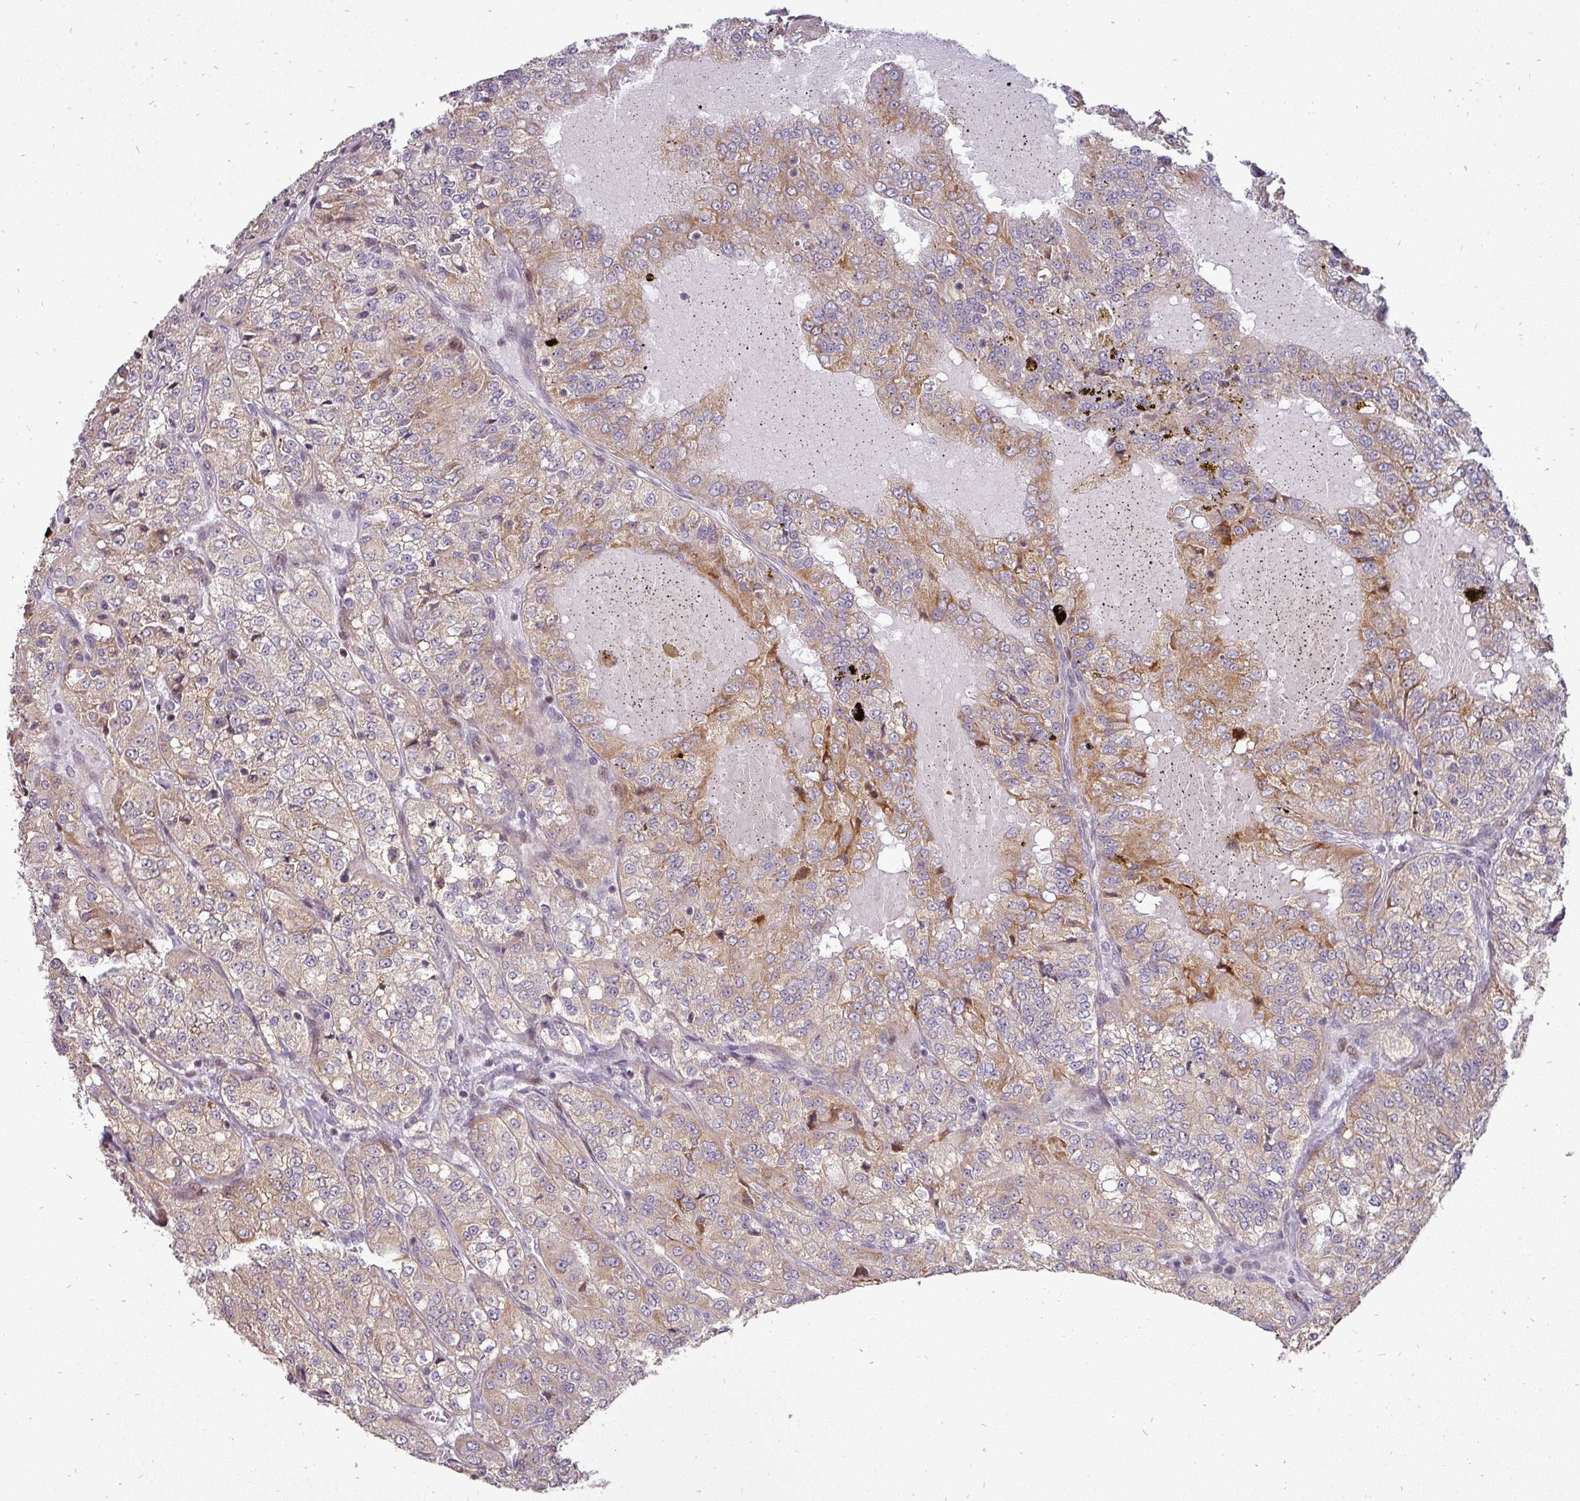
{"staining": {"intensity": "moderate", "quantity": "25%-75%", "location": "cytoplasmic/membranous"}, "tissue": "renal cancer", "cell_type": "Tumor cells", "image_type": "cancer", "snomed": [{"axis": "morphology", "description": "Adenocarcinoma, NOS"}, {"axis": "topography", "description": "Kidney"}], "caption": "This is an image of IHC staining of adenocarcinoma (renal), which shows moderate expression in the cytoplasmic/membranous of tumor cells.", "gene": "PATZ1", "patient": {"sex": "female", "age": 63}}